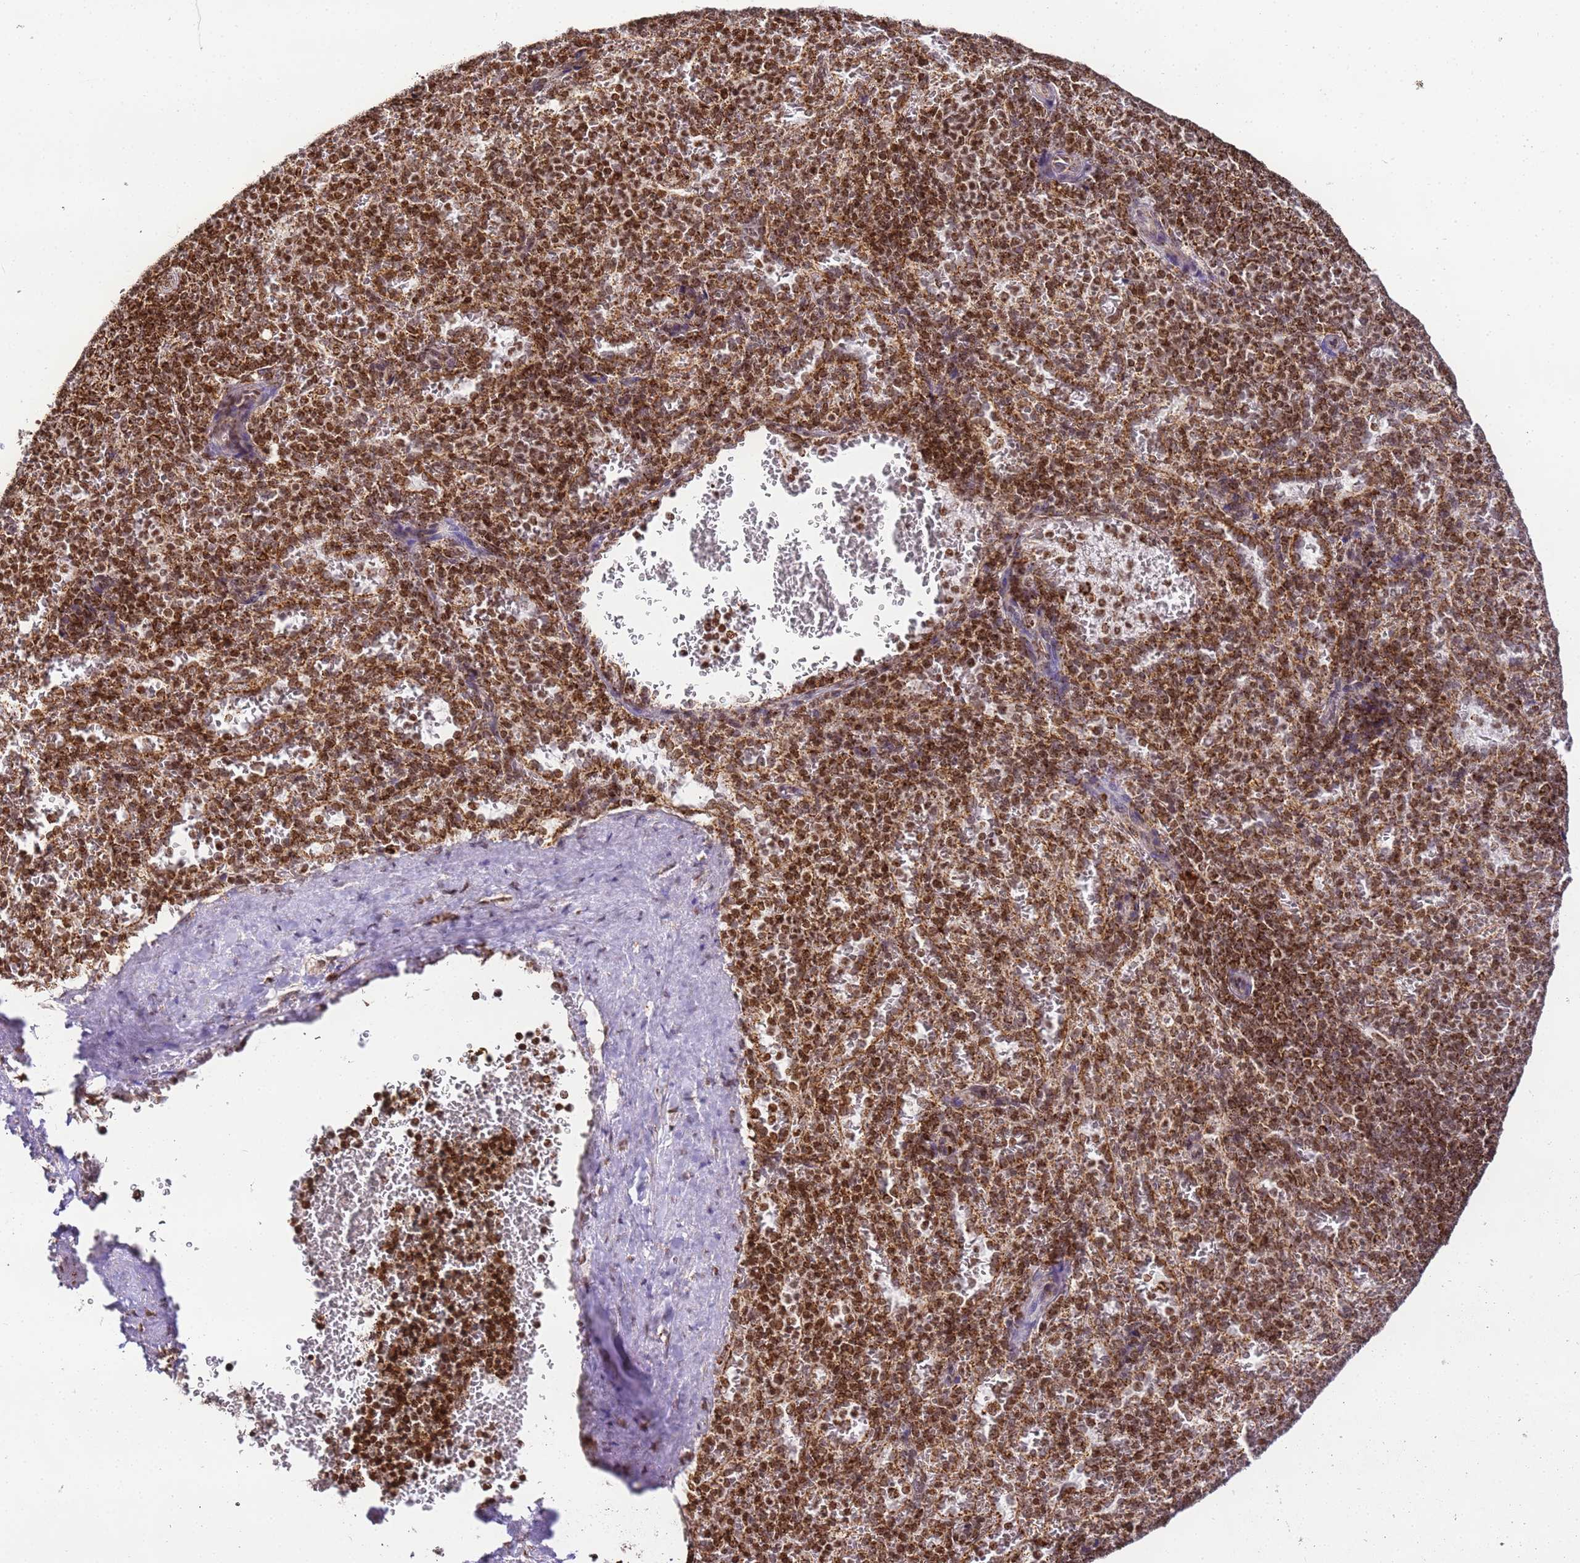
{"staining": {"intensity": "strong", "quantity": ">75%", "location": "cytoplasmic/membranous"}, "tissue": "spleen", "cell_type": "Cells in red pulp", "image_type": "normal", "snomed": [{"axis": "morphology", "description": "Normal tissue, NOS"}, {"axis": "topography", "description": "Spleen"}], "caption": "There is high levels of strong cytoplasmic/membranous staining in cells in red pulp of unremarkable spleen, as demonstrated by immunohistochemical staining (brown color).", "gene": "HSPE1", "patient": {"sex": "female", "age": 21}}